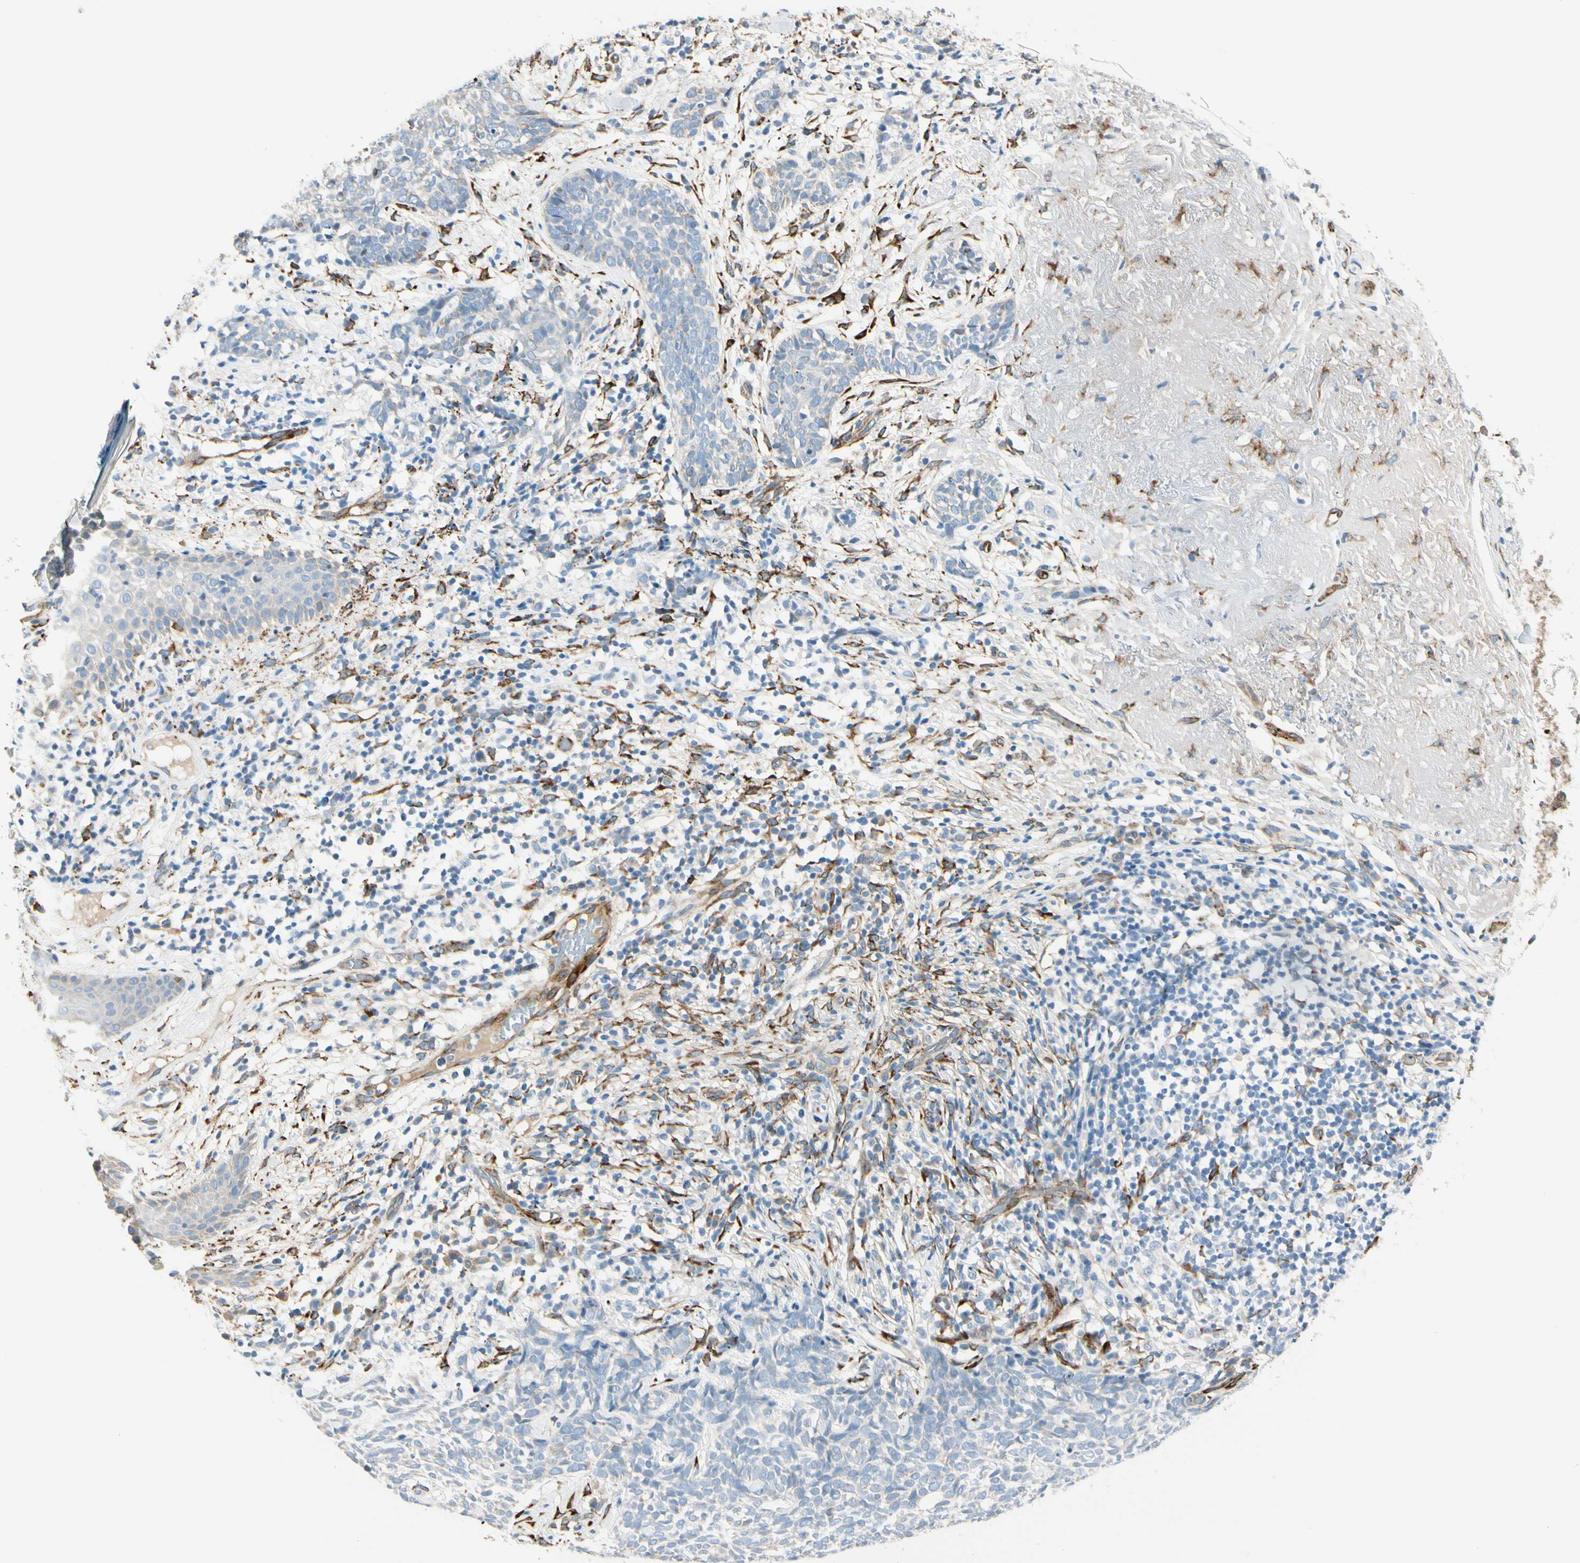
{"staining": {"intensity": "negative", "quantity": "none", "location": "none"}, "tissue": "skin cancer", "cell_type": "Tumor cells", "image_type": "cancer", "snomed": [{"axis": "morphology", "description": "Basal cell carcinoma"}, {"axis": "topography", "description": "Skin"}], "caption": "IHC image of human skin cancer stained for a protein (brown), which exhibits no positivity in tumor cells. (DAB IHC, high magnification).", "gene": "FKBP7", "patient": {"sex": "female", "age": 84}}